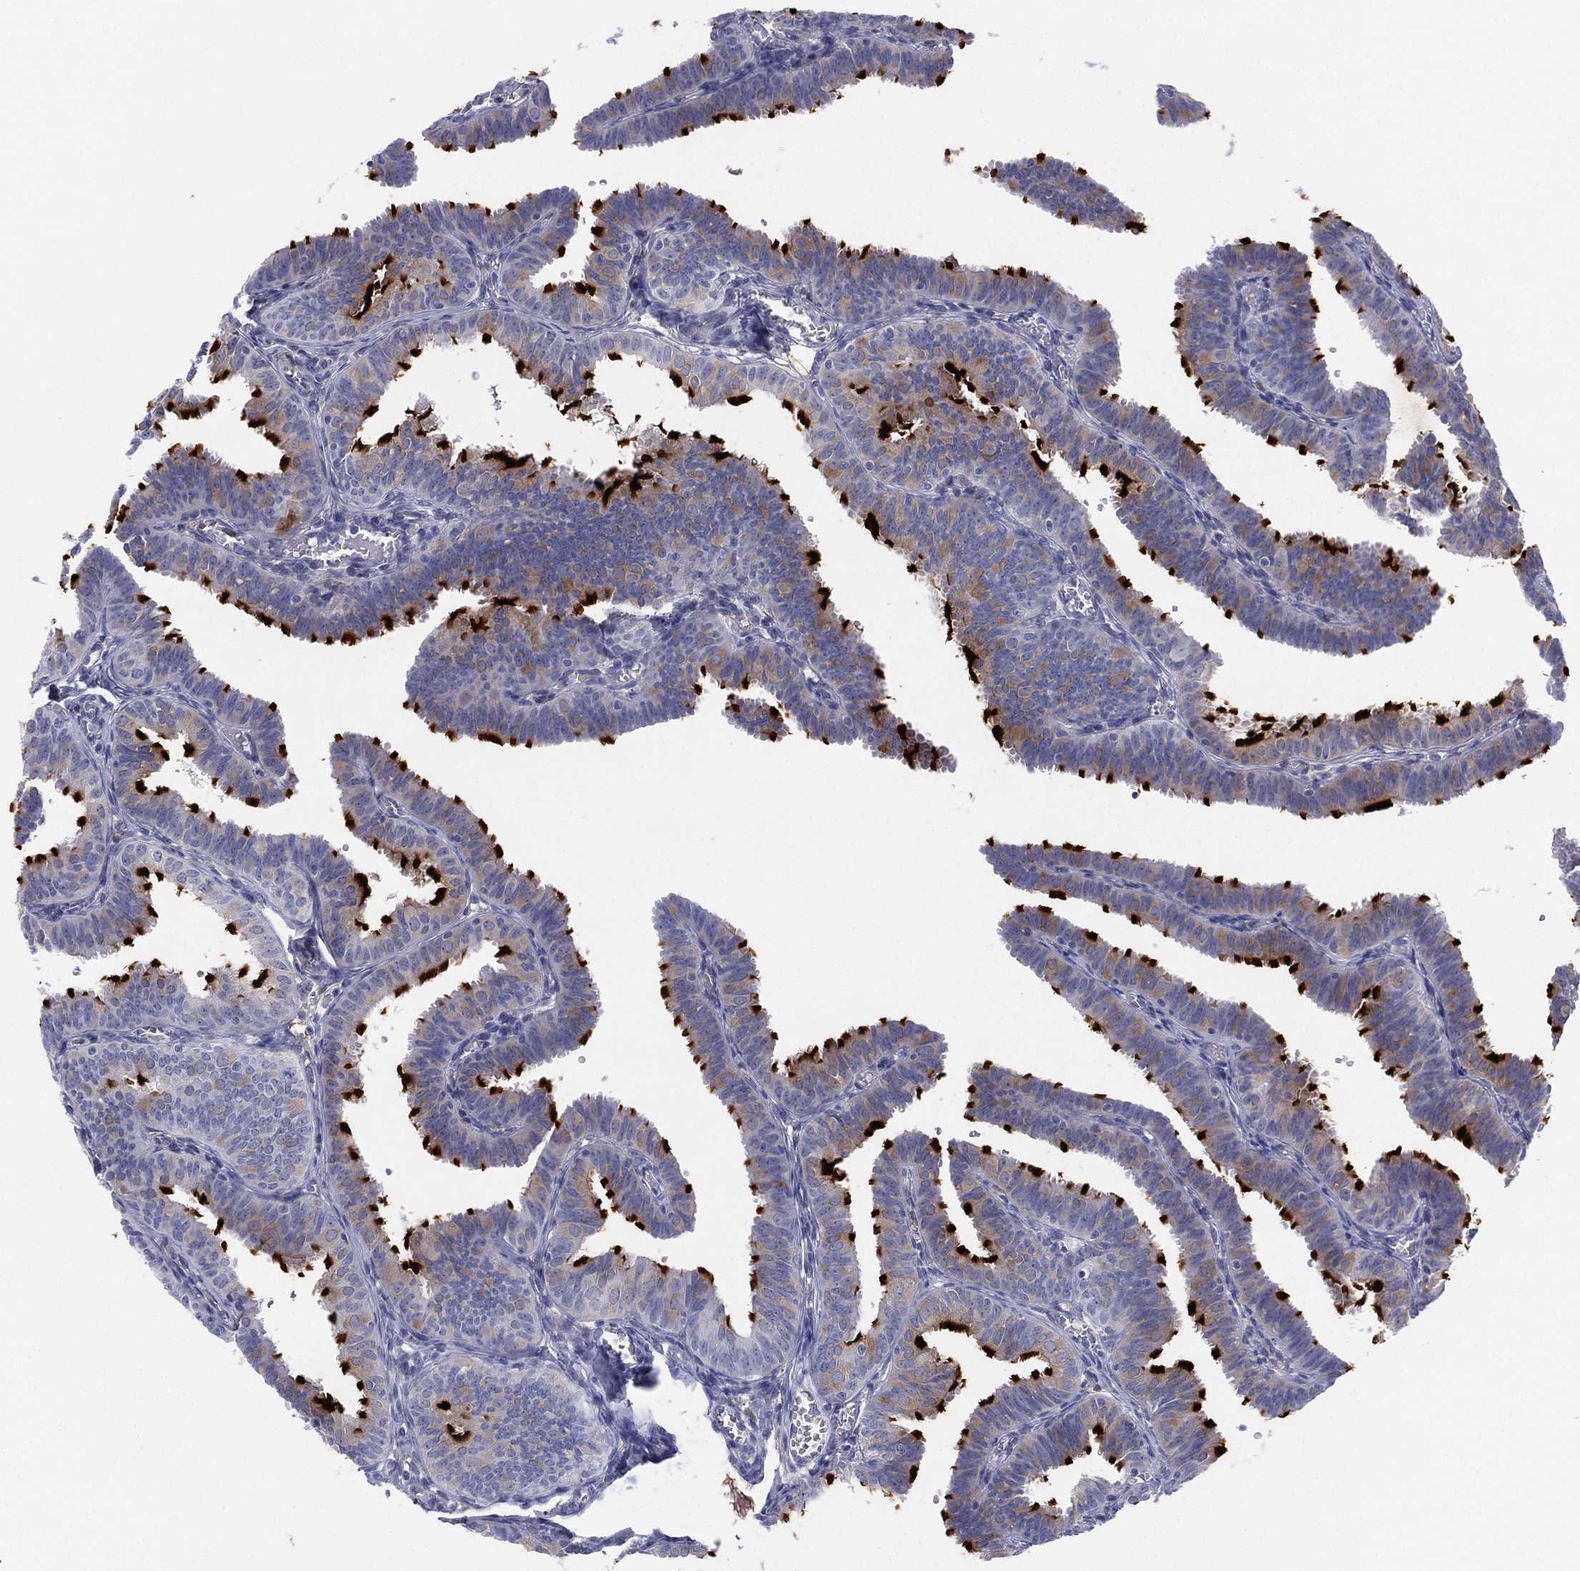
{"staining": {"intensity": "strong", "quantity": "25%-75%", "location": "cytoplasmic/membranous"}, "tissue": "fallopian tube", "cell_type": "Glandular cells", "image_type": "normal", "snomed": [{"axis": "morphology", "description": "Normal tissue, NOS"}, {"axis": "topography", "description": "Fallopian tube"}], "caption": "Fallopian tube stained for a protein reveals strong cytoplasmic/membranous positivity in glandular cells. Using DAB (brown) and hematoxylin (blue) stains, captured at high magnification using brightfield microscopy.", "gene": "MLF1", "patient": {"sex": "female", "age": 25}}